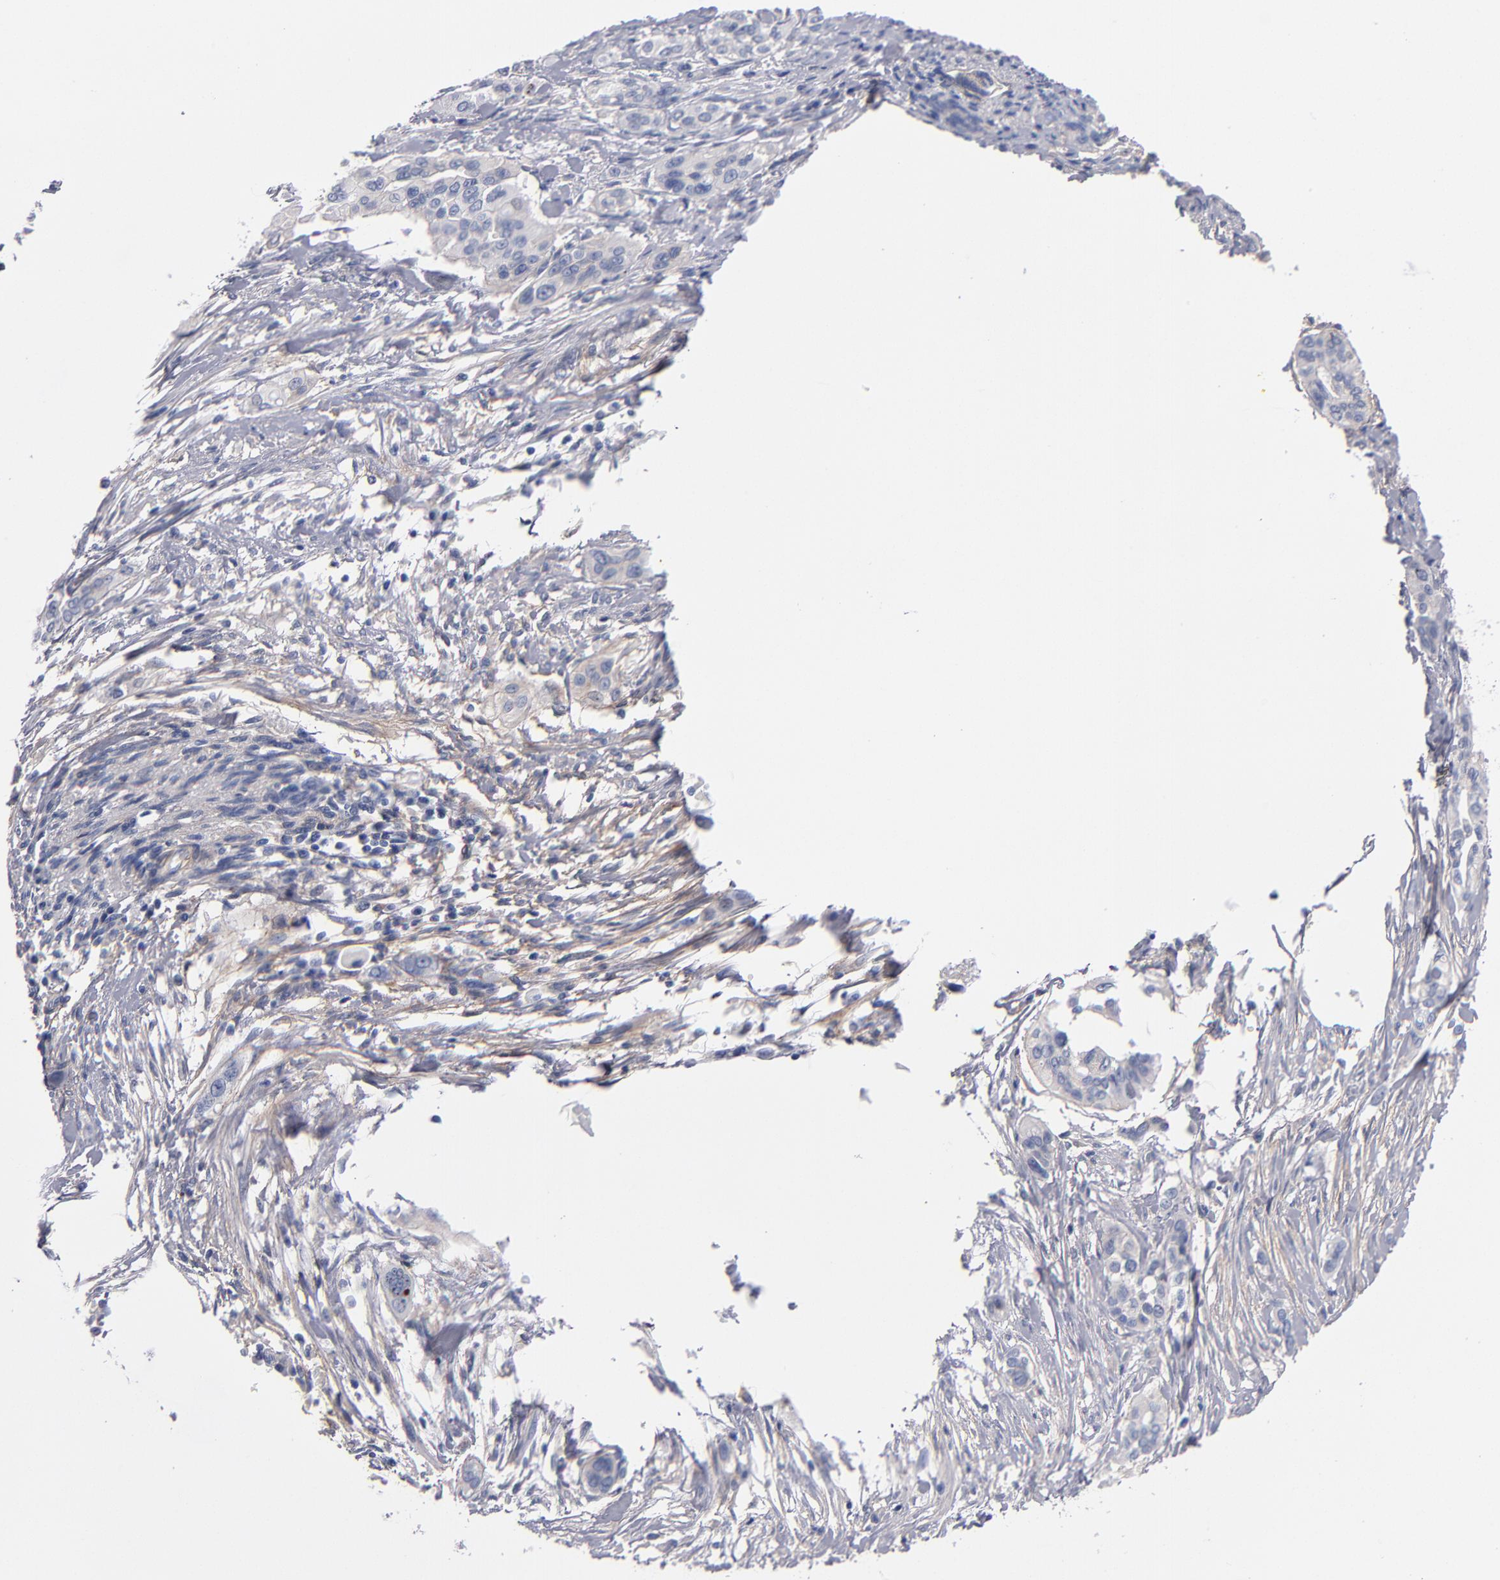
{"staining": {"intensity": "negative", "quantity": "none", "location": "none"}, "tissue": "pancreatic cancer", "cell_type": "Tumor cells", "image_type": "cancer", "snomed": [{"axis": "morphology", "description": "Adenocarcinoma, NOS"}, {"axis": "topography", "description": "Pancreas"}], "caption": "IHC of pancreatic cancer (adenocarcinoma) demonstrates no staining in tumor cells. (DAB immunohistochemistry with hematoxylin counter stain).", "gene": "PLSCR4", "patient": {"sex": "female", "age": 60}}